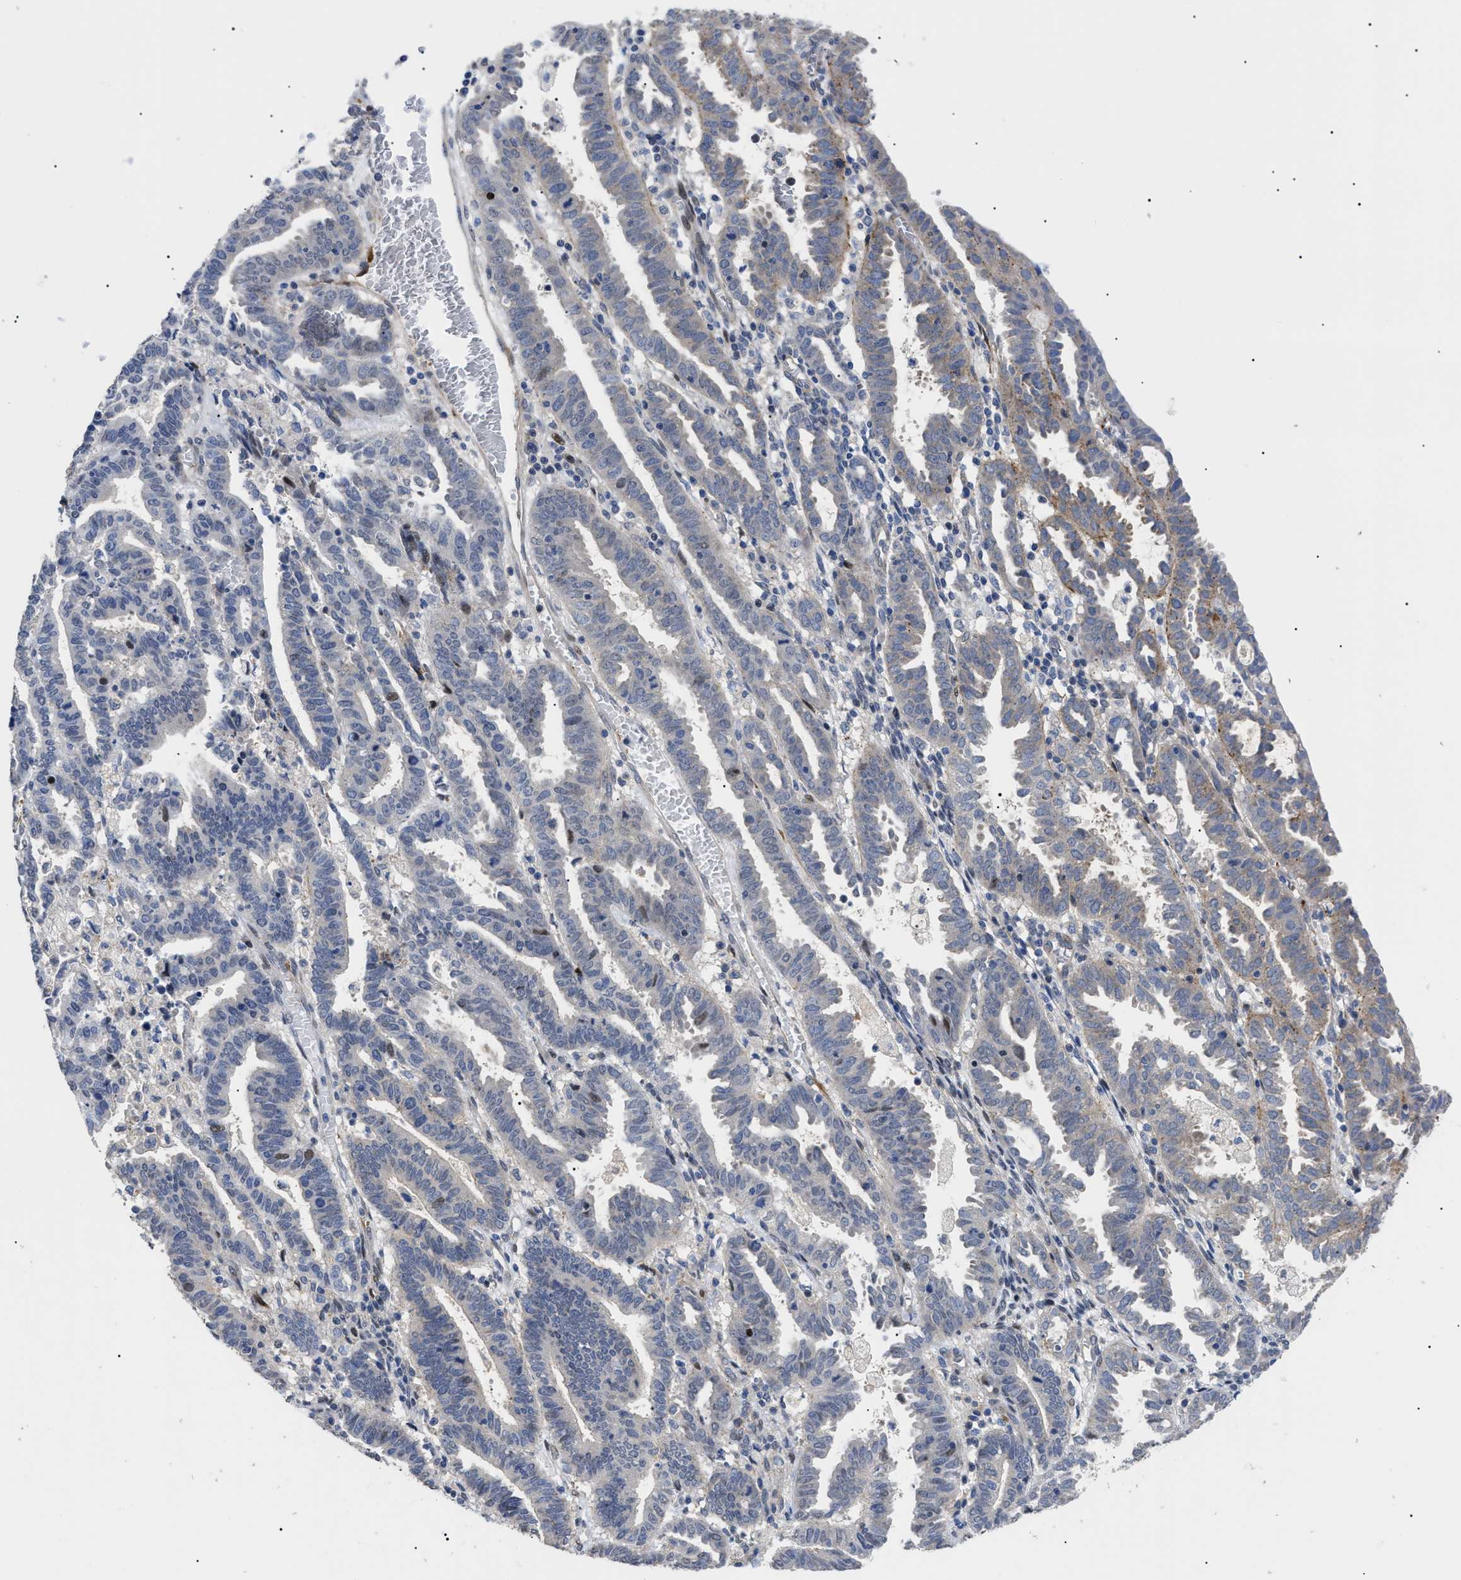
{"staining": {"intensity": "negative", "quantity": "none", "location": "none"}, "tissue": "endometrial cancer", "cell_type": "Tumor cells", "image_type": "cancer", "snomed": [{"axis": "morphology", "description": "Adenocarcinoma, NOS"}, {"axis": "topography", "description": "Uterus"}], "caption": "Human endometrial adenocarcinoma stained for a protein using IHC displays no expression in tumor cells.", "gene": "SFXN5", "patient": {"sex": "female", "age": 83}}